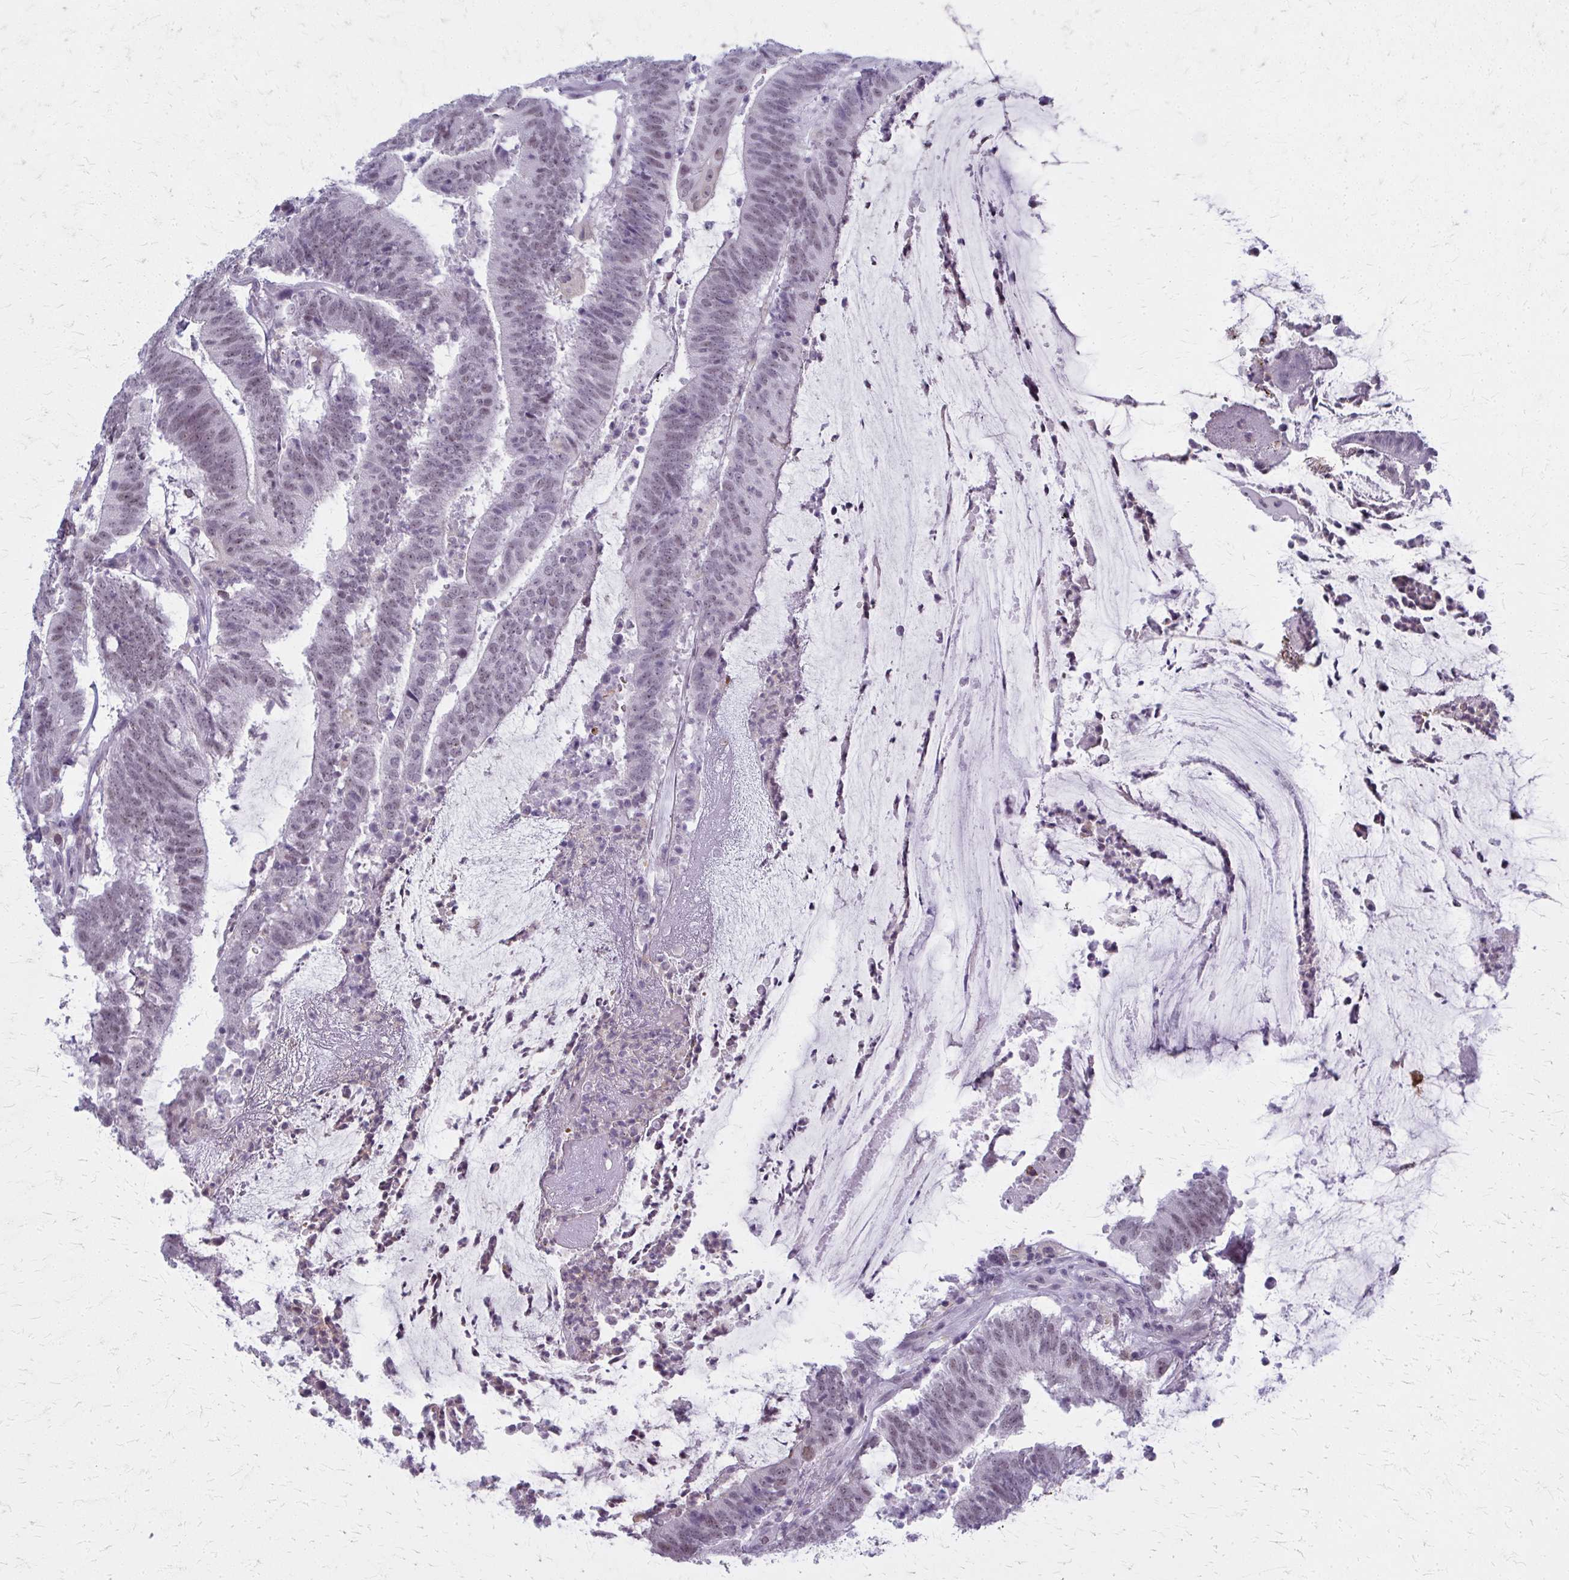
{"staining": {"intensity": "weak", "quantity": "<25%", "location": "nuclear"}, "tissue": "colorectal cancer", "cell_type": "Tumor cells", "image_type": "cancer", "snomed": [{"axis": "morphology", "description": "Adenocarcinoma, NOS"}, {"axis": "topography", "description": "Colon"}], "caption": "Protein analysis of colorectal adenocarcinoma demonstrates no significant positivity in tumor cells.", "gene": "CASQ2", "patient": {"sex": "female", "age": 43}}